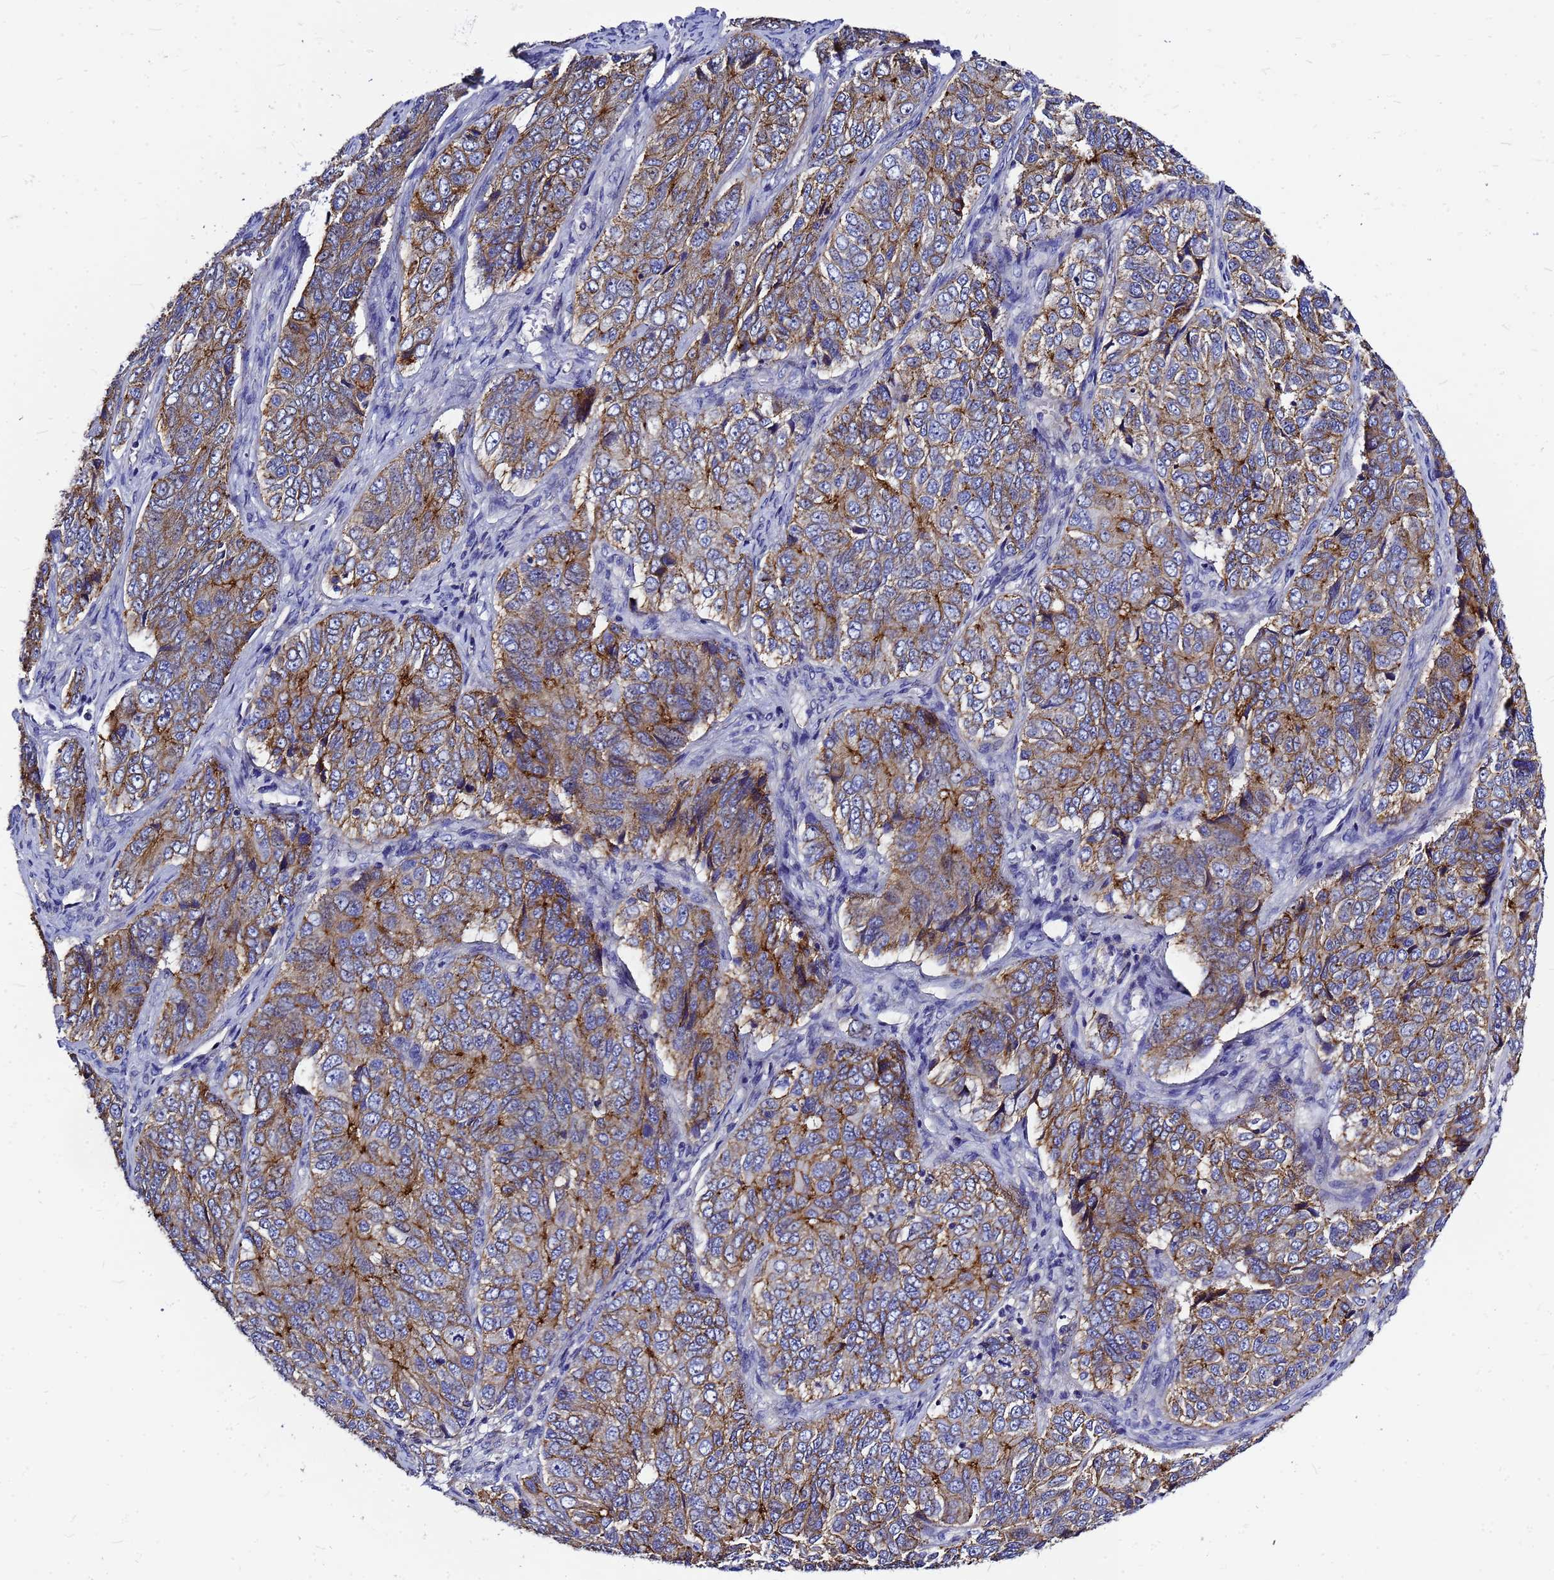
{"staining": {"intensity": "moderate", "quantity": ">75%", "location": "cytoplasmic/membranous"}, "tissue": "ovarian cancer", "cell_type": "Tumor cells", "image_type": "cancer", "snomed": [{"axis": "morphology", "description": "Carcinoma, endometroid"}, {"axis": "topography", "description": "Ovary"}], "caption": "A medium amount of moderate cytoplasmic/membranous expression is seen in about >75% of tumor cells in ovarian cancer tissue.", "gene": "FBXW5", "patient": {"sex": "female", "age": 51}}